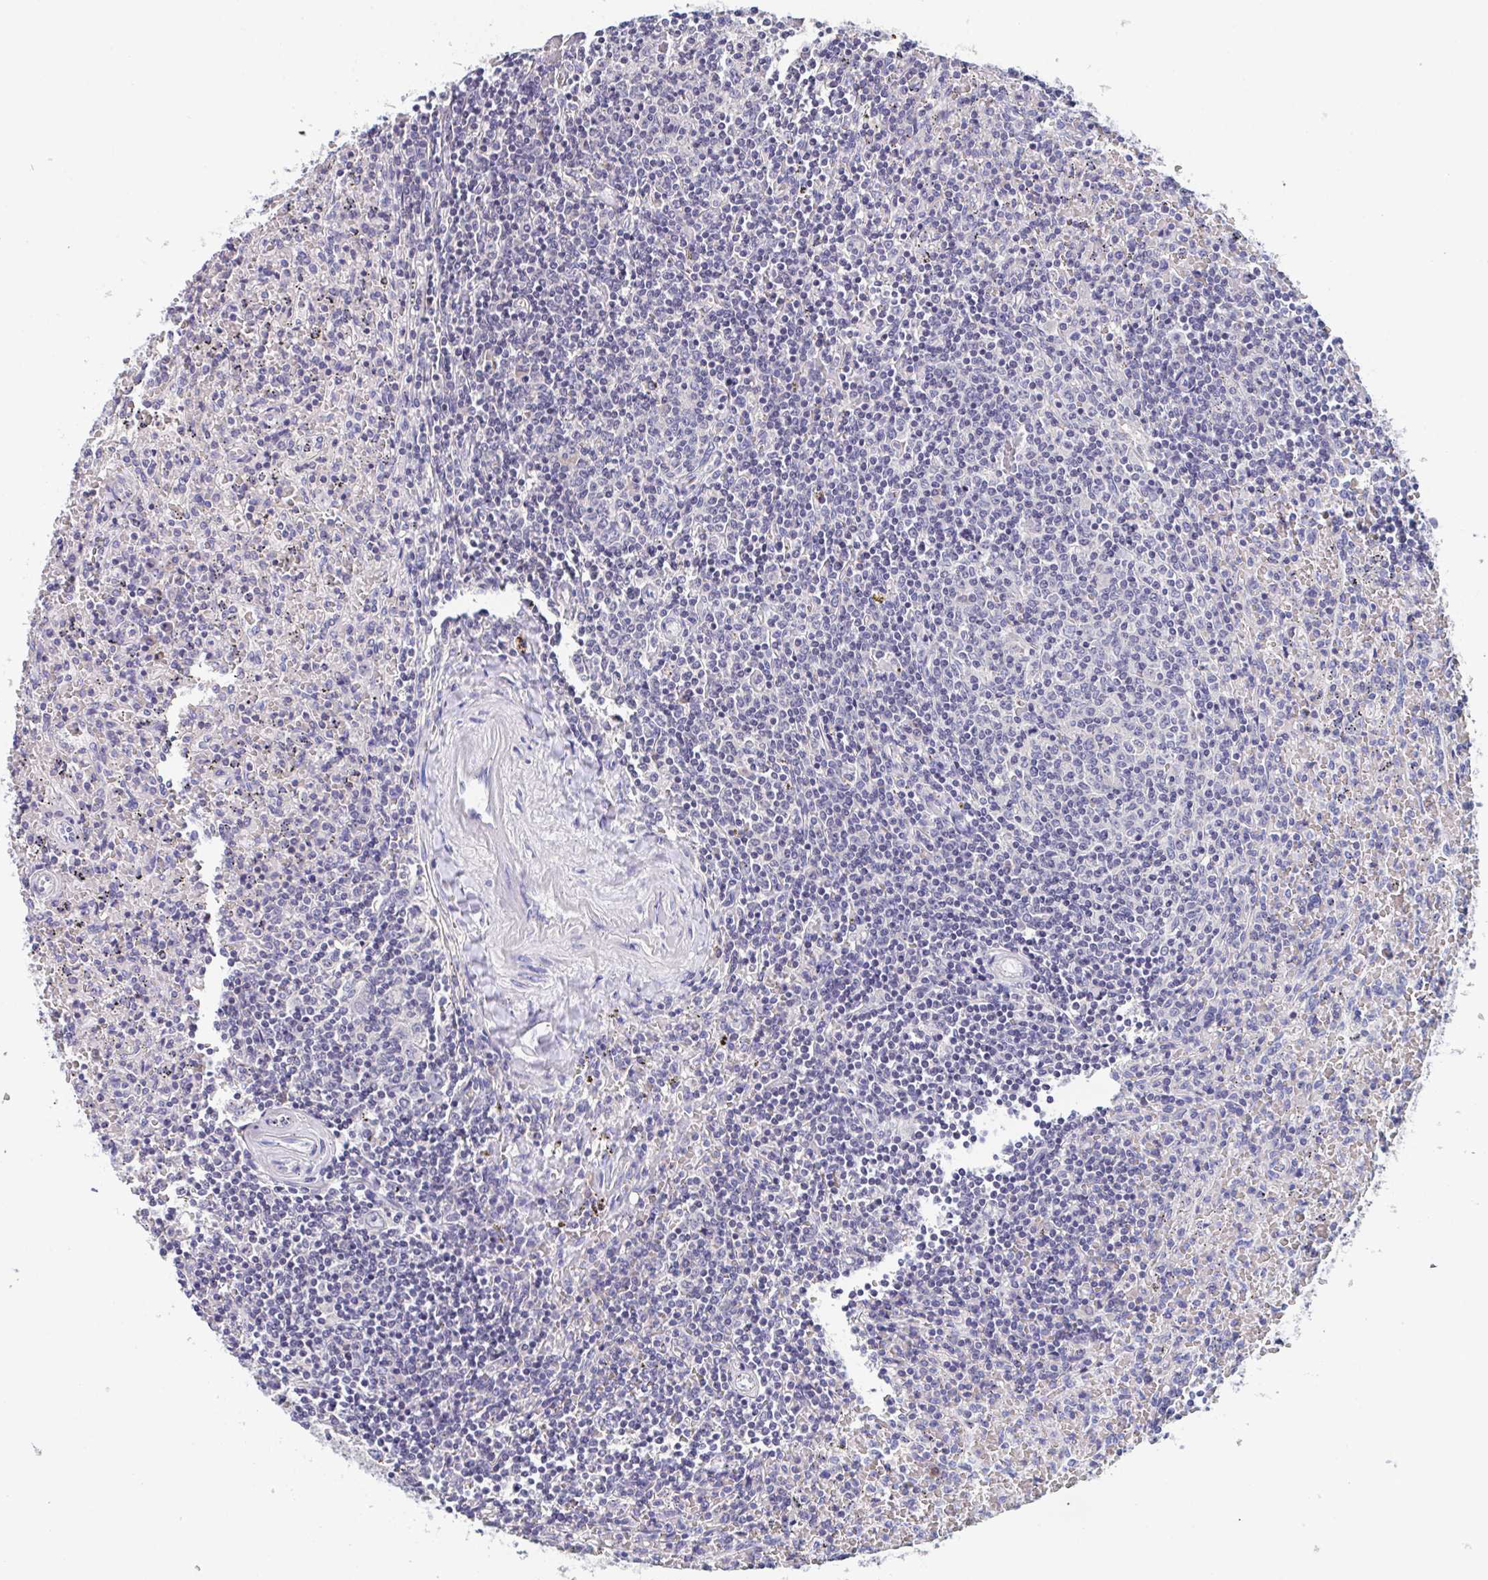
{"staining": {"intensity": "negative", "quantity": "none", "location": "none"}, "tissue": "lymphoma", "cell_type": "Tumor cells", "image_type": "cancer", "snomed": [{"axis": "morphology", "description": "Malignant lymphoma, non-Hodgkin's type, Low grade"}, {"axis": "topography", "description": "Spleen"}], "caption": "A histopathology image of human low-grade malignant lymphoma, non-Hodgkin's type is negative for staining in tumor cells.", "gene": "LRRC58", "patient": {"sex": "female", "age": 64}}